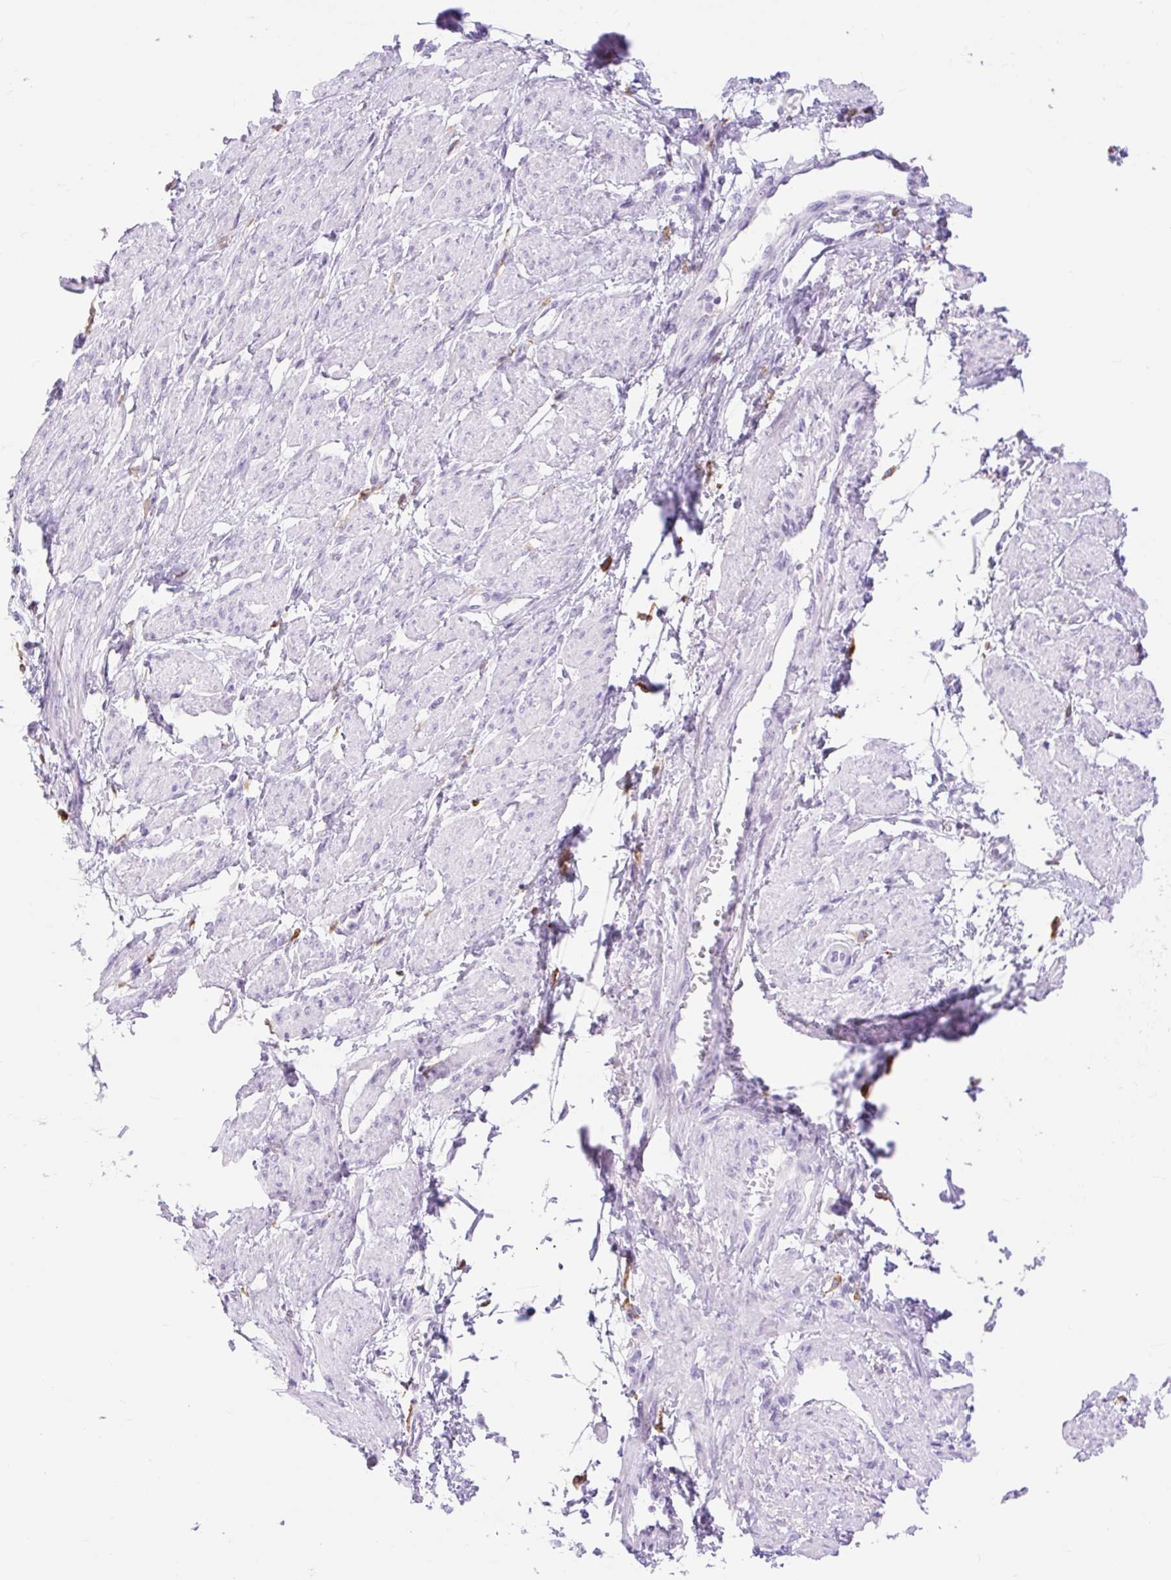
{"staining": {"intensity": "negative", "quantity": "none", "location": "none"}, "tissue": "smooth muscle", "cell_type": "Smooth muscle cells", "image_type": "normal", "snomed": [{"axis": "morphology", "description": "Normal tissue, NOS"}, {"axis": "topography", "description": "Smooth muscle"}, {"axis": "topography", "description": "Uterus"}], "caption": "IHC image of unremarkable smooth muscle: human smooth muscle stained with DAB (3,3'-diaminobenzidine) shows no significant protein staining in smooth muscle cells.", "gene": "SIGLEC1", "patient": {"sex": "female", "age": 39}}